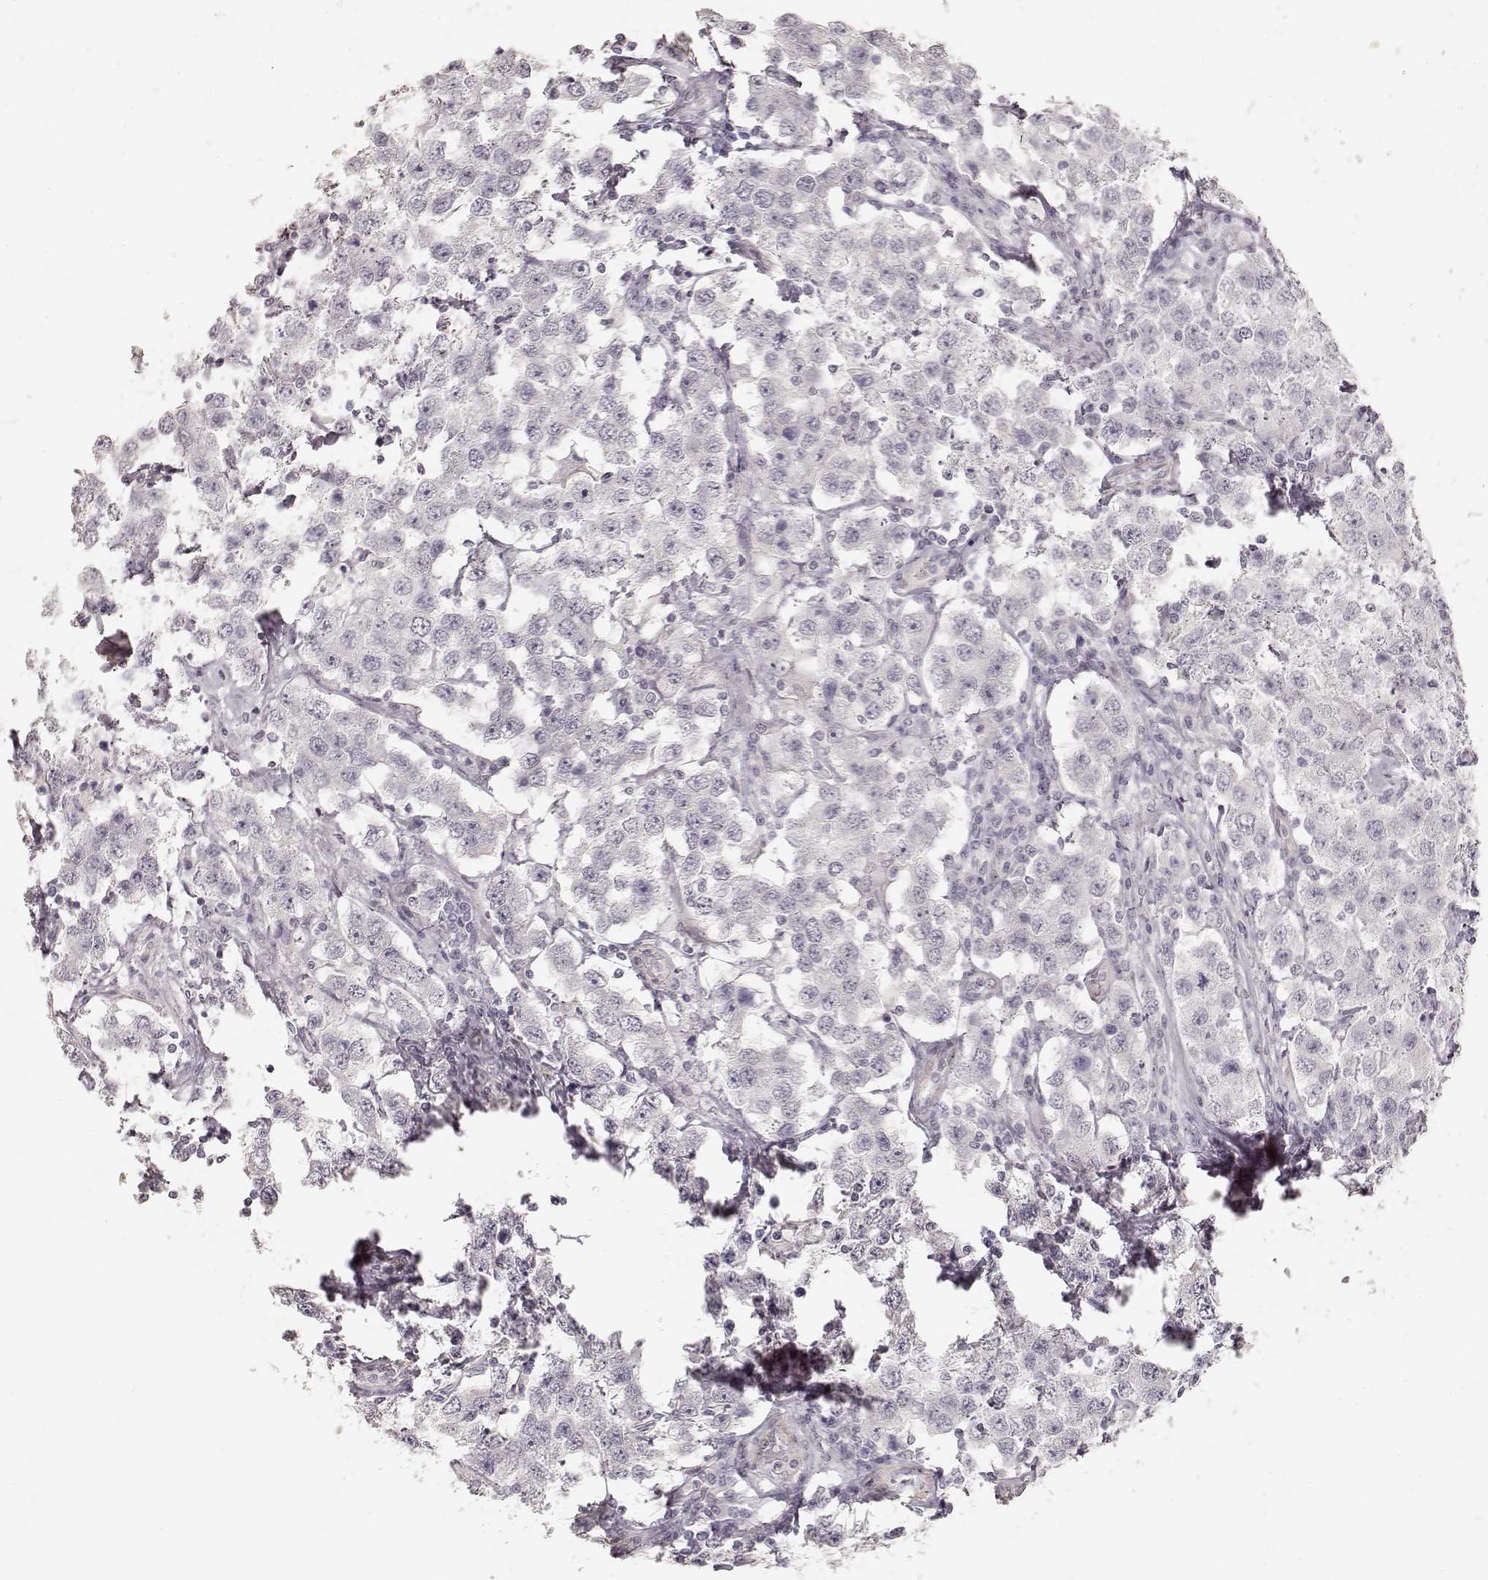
{"staining": {"intensity": "negative", "quantity": "none", "location": "none"}, "tissue": "testis cancer", "cell_type": "Tumor cells", "image_type": "cancer", "snomed": [{"axis": "morphology", "description": "Seminoma, NOS"}, {"axis": "topography", "description": "Testis"}], "caption": "A photomicrograph of human testis cancer (seminoma) is negative for staining in tumor cells.", "gene": "LAMA4", "patient": {"sex": "male", "age": 52}}